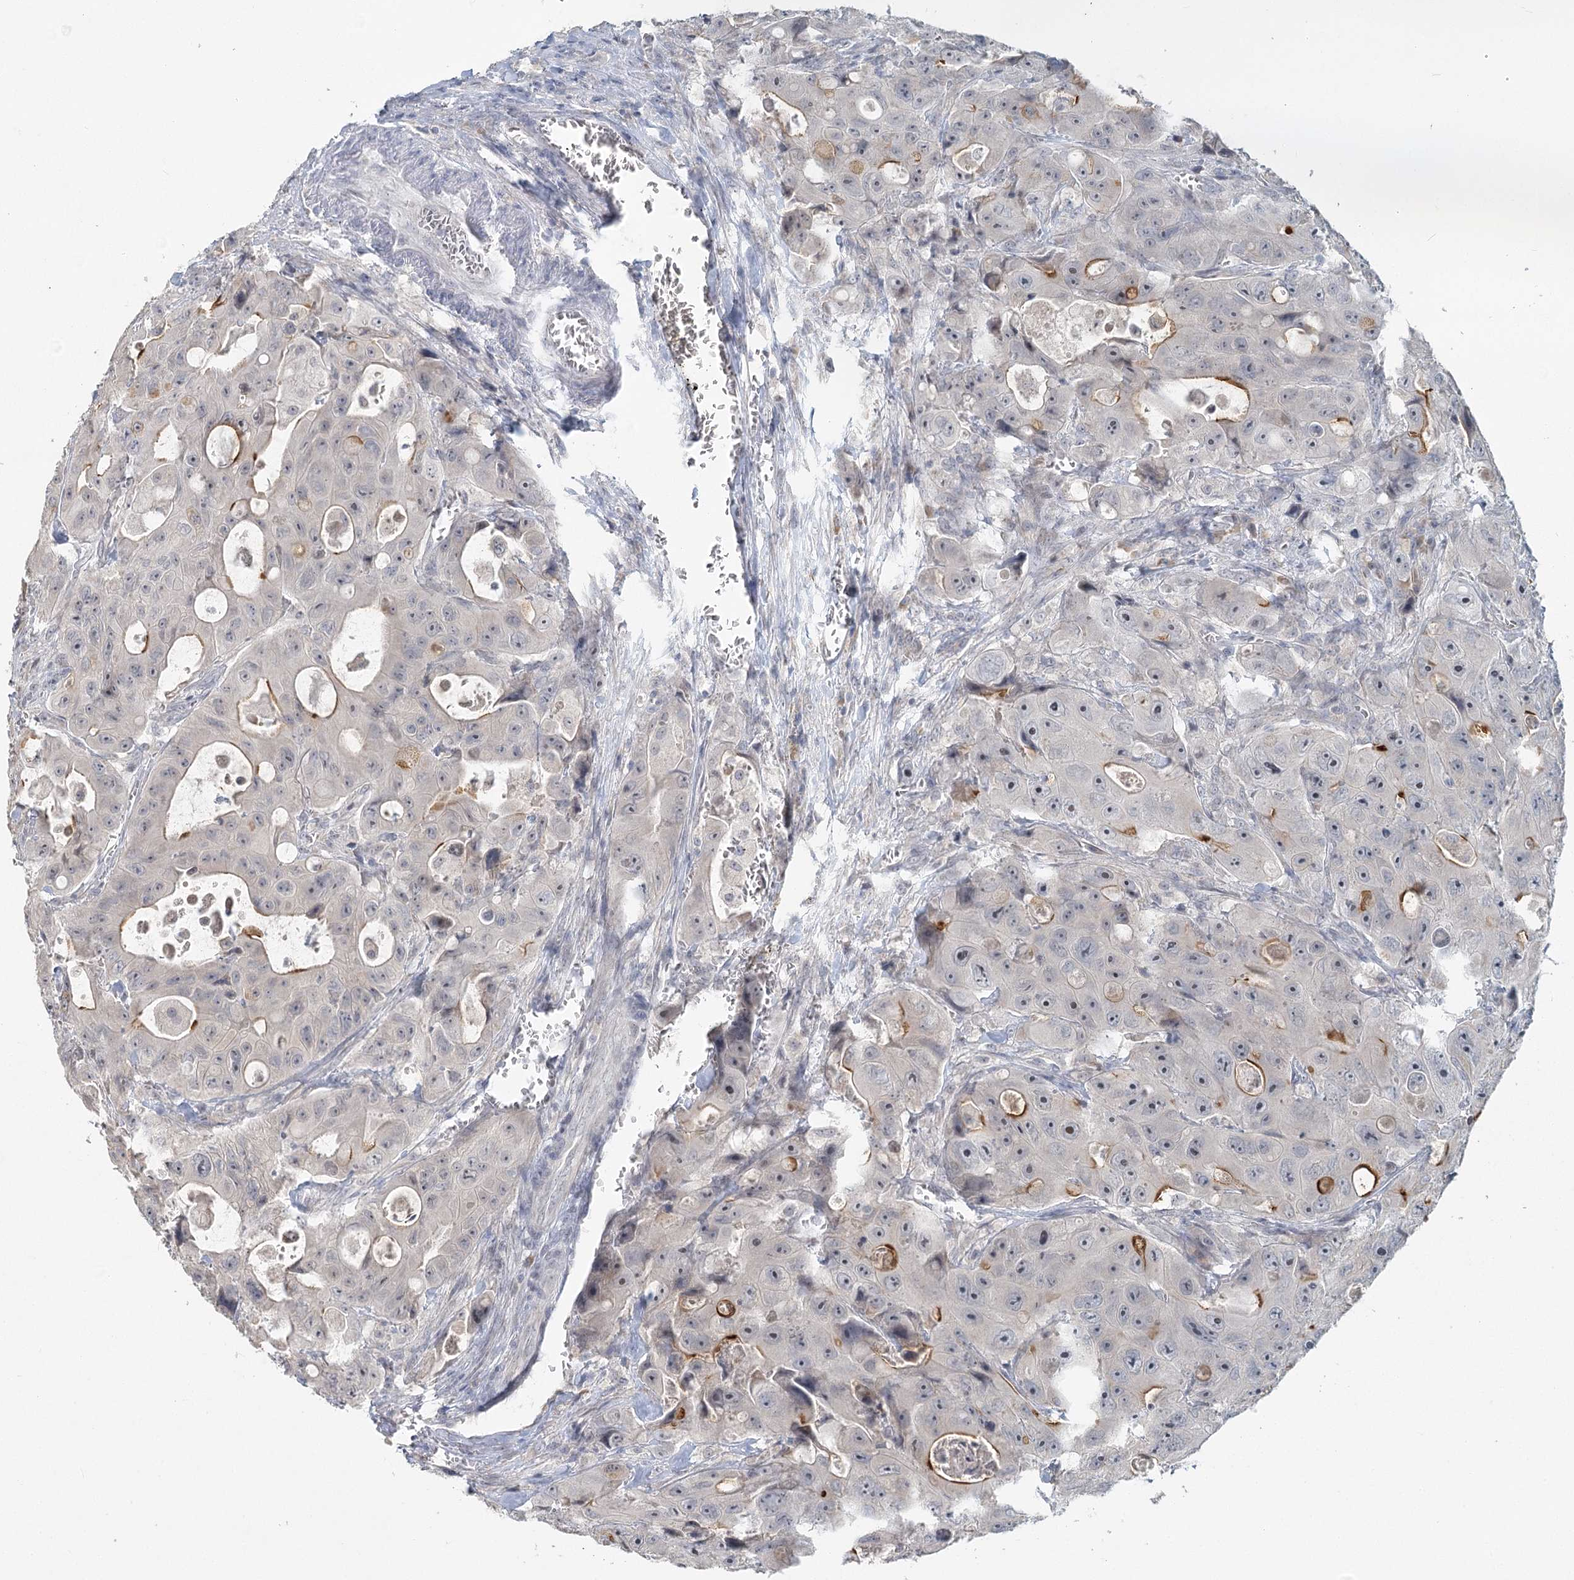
{"staining": {"intensity": "strong", "quantity": "<25%", "location": "cytoplasmic/membranous"}, "tissue": "colorectal cancer", "cell_type": "Tumor cells", "image_type": "cancer", "snomed": [{"axis": "morphology", "description": "Adenocarcinoma, NOS"}, {"axis": "topography", "description": "Colon"}], "caption": "Immunohistochemistry (IHC) histopathology image of colorectal cancer stained for a protein (brown), which reveals medium levels of strong cytoplasmic/membranous staining in about <25% of tumor cells.", "gene": "SLC9A3", "patient": {"sex": "female", "age": 46}}